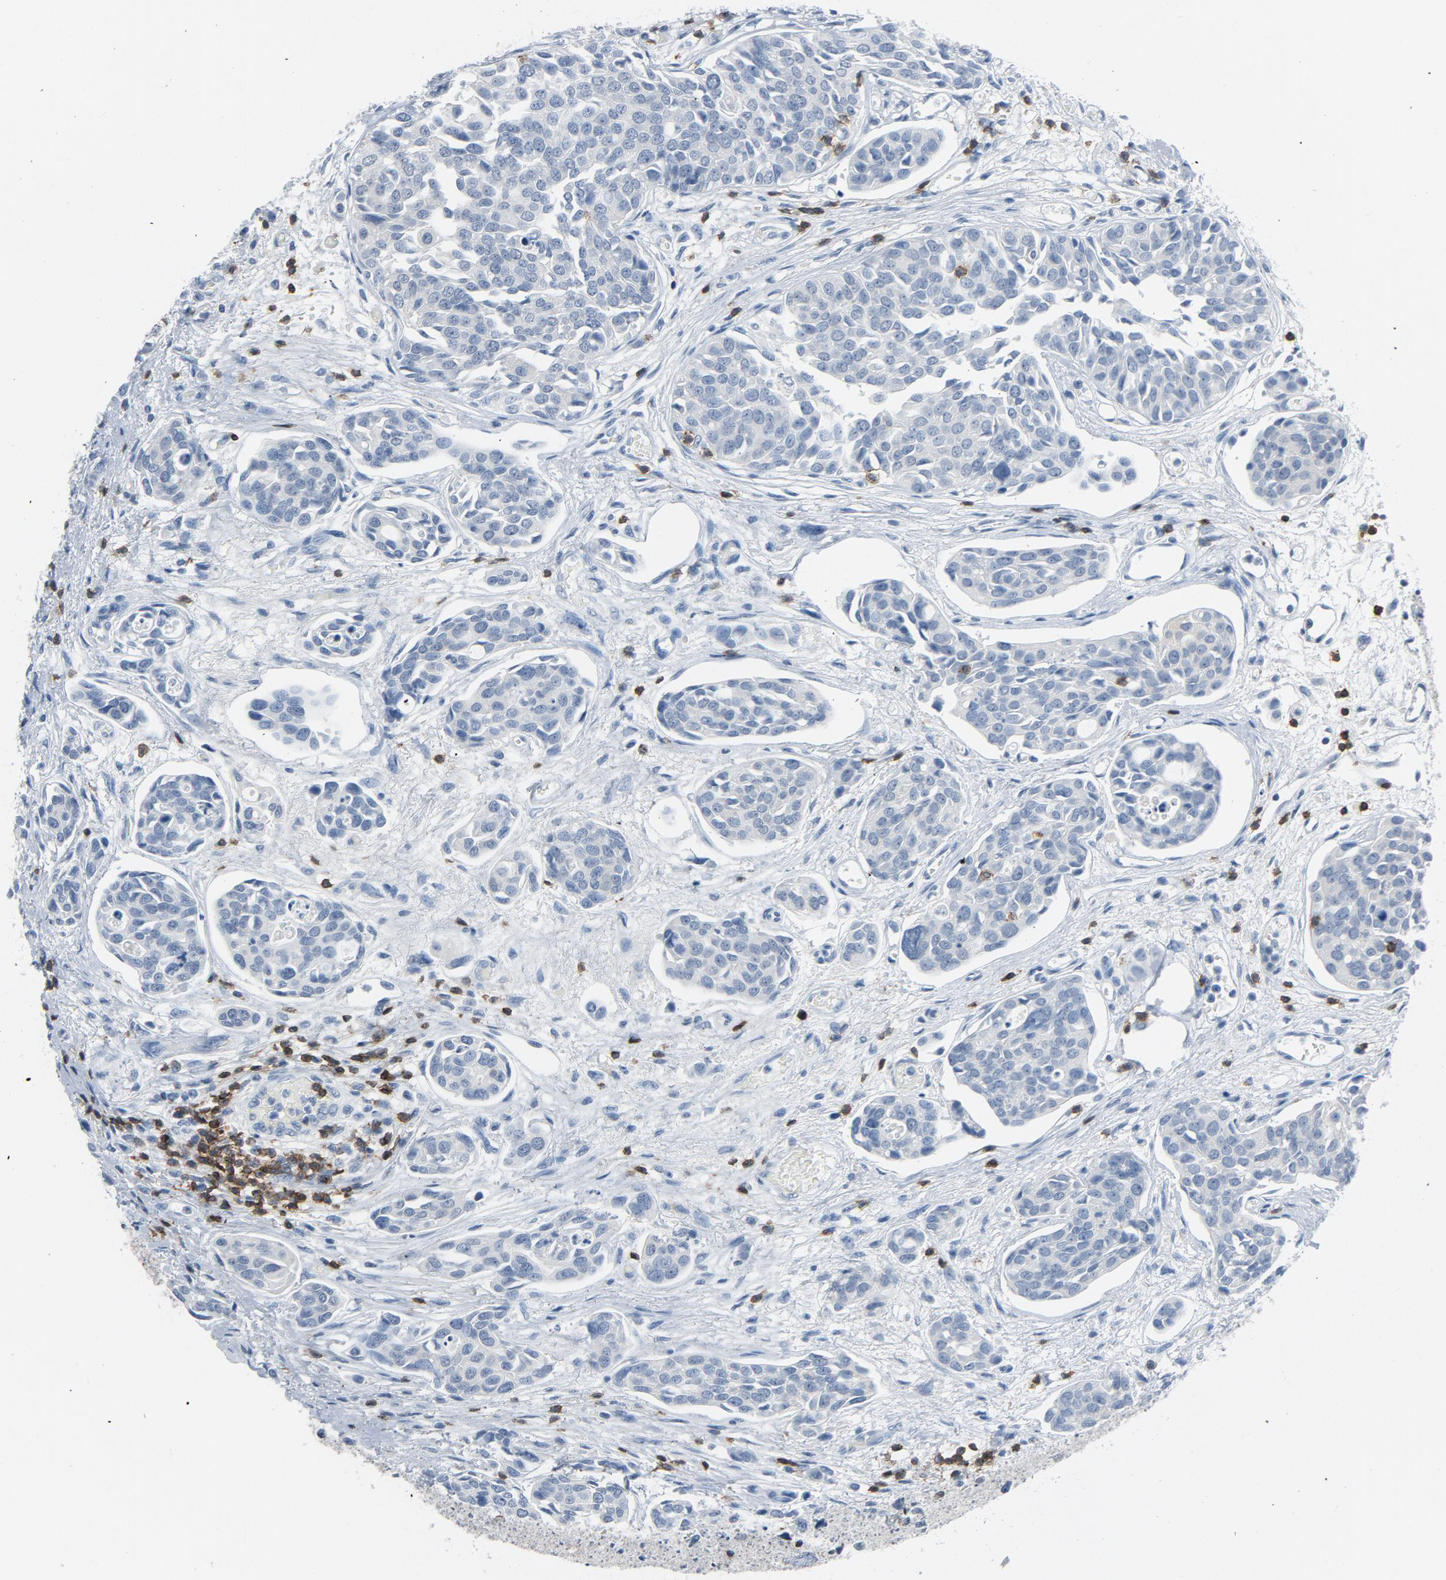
{"staining": {"intensity": "negative", "quantity": "none", "location": "none"}, "tissue": "urothelial cancer", "cell_type": "Tumor cells", "image_type": "cancer", "snomed": [{"axis": "morphology", "description": "Urothelial carcinoma, High grade"}, {"axis": "topography", "description": "Urinary bladder"}], "caption": "A photomicrograph of human urothelial cancer is negative for staining in tumor cells.", "gene": "LCK", "patient": {"sex": "male", "age": 78}}